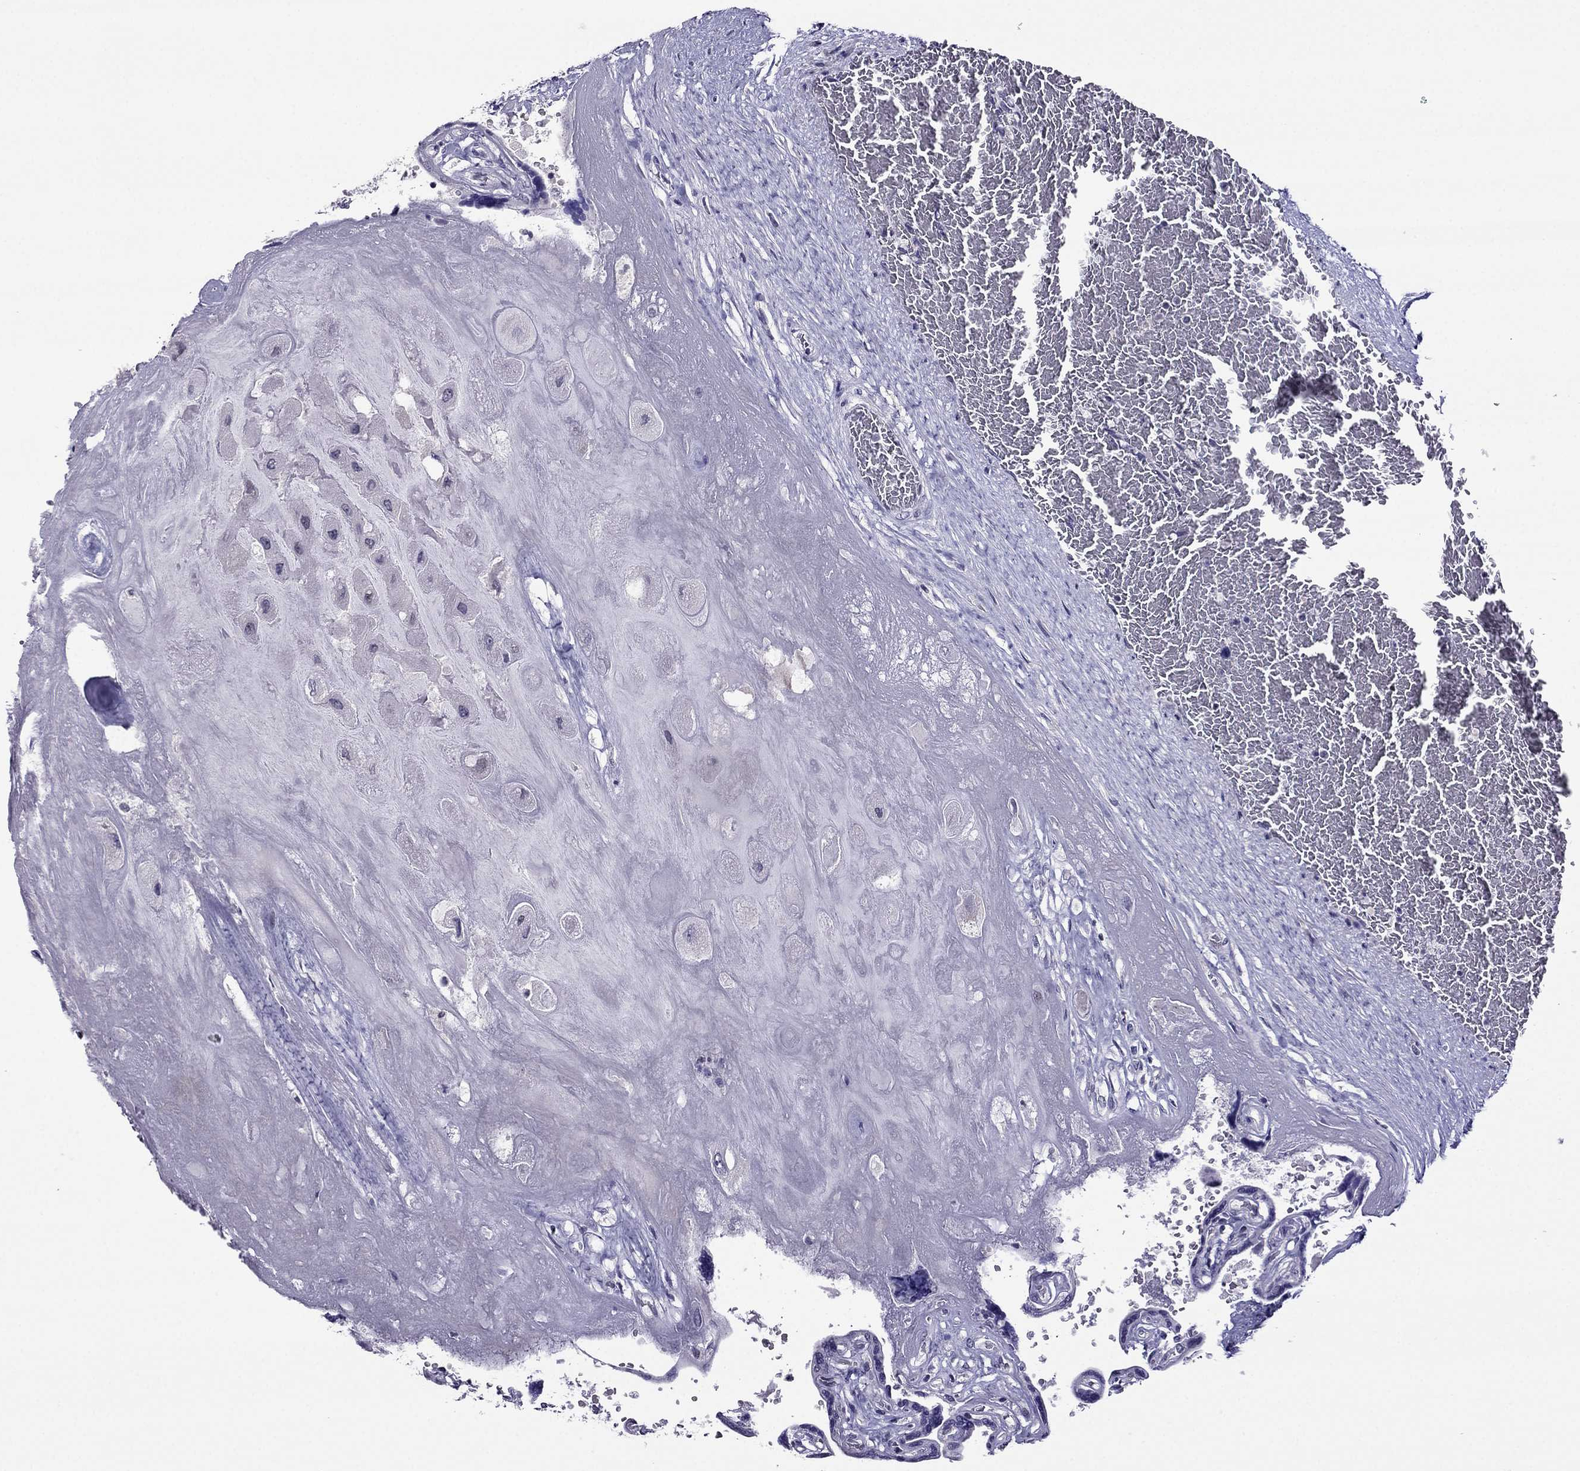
{"staining": {"intensity": "negative", "quantity": "none", "location": "none"}, "tissue": "placenta", "cell_type": "Decidual cells", "image_type": "normal", "snomed": [{"axis": "morphology", "description": "Normal tissue, NOS"}, {"axis": "topography", "description": "Placenta"}], "caption": "Photomicrograph shows no significant protein positivity in decidual cells of unremarkable placenta. (DAB immunohistochemistry visualized using brightfield microscopy, high magnification).", "gene": "SPTBN4", "patient": {"sex": "female", "age": 32}}